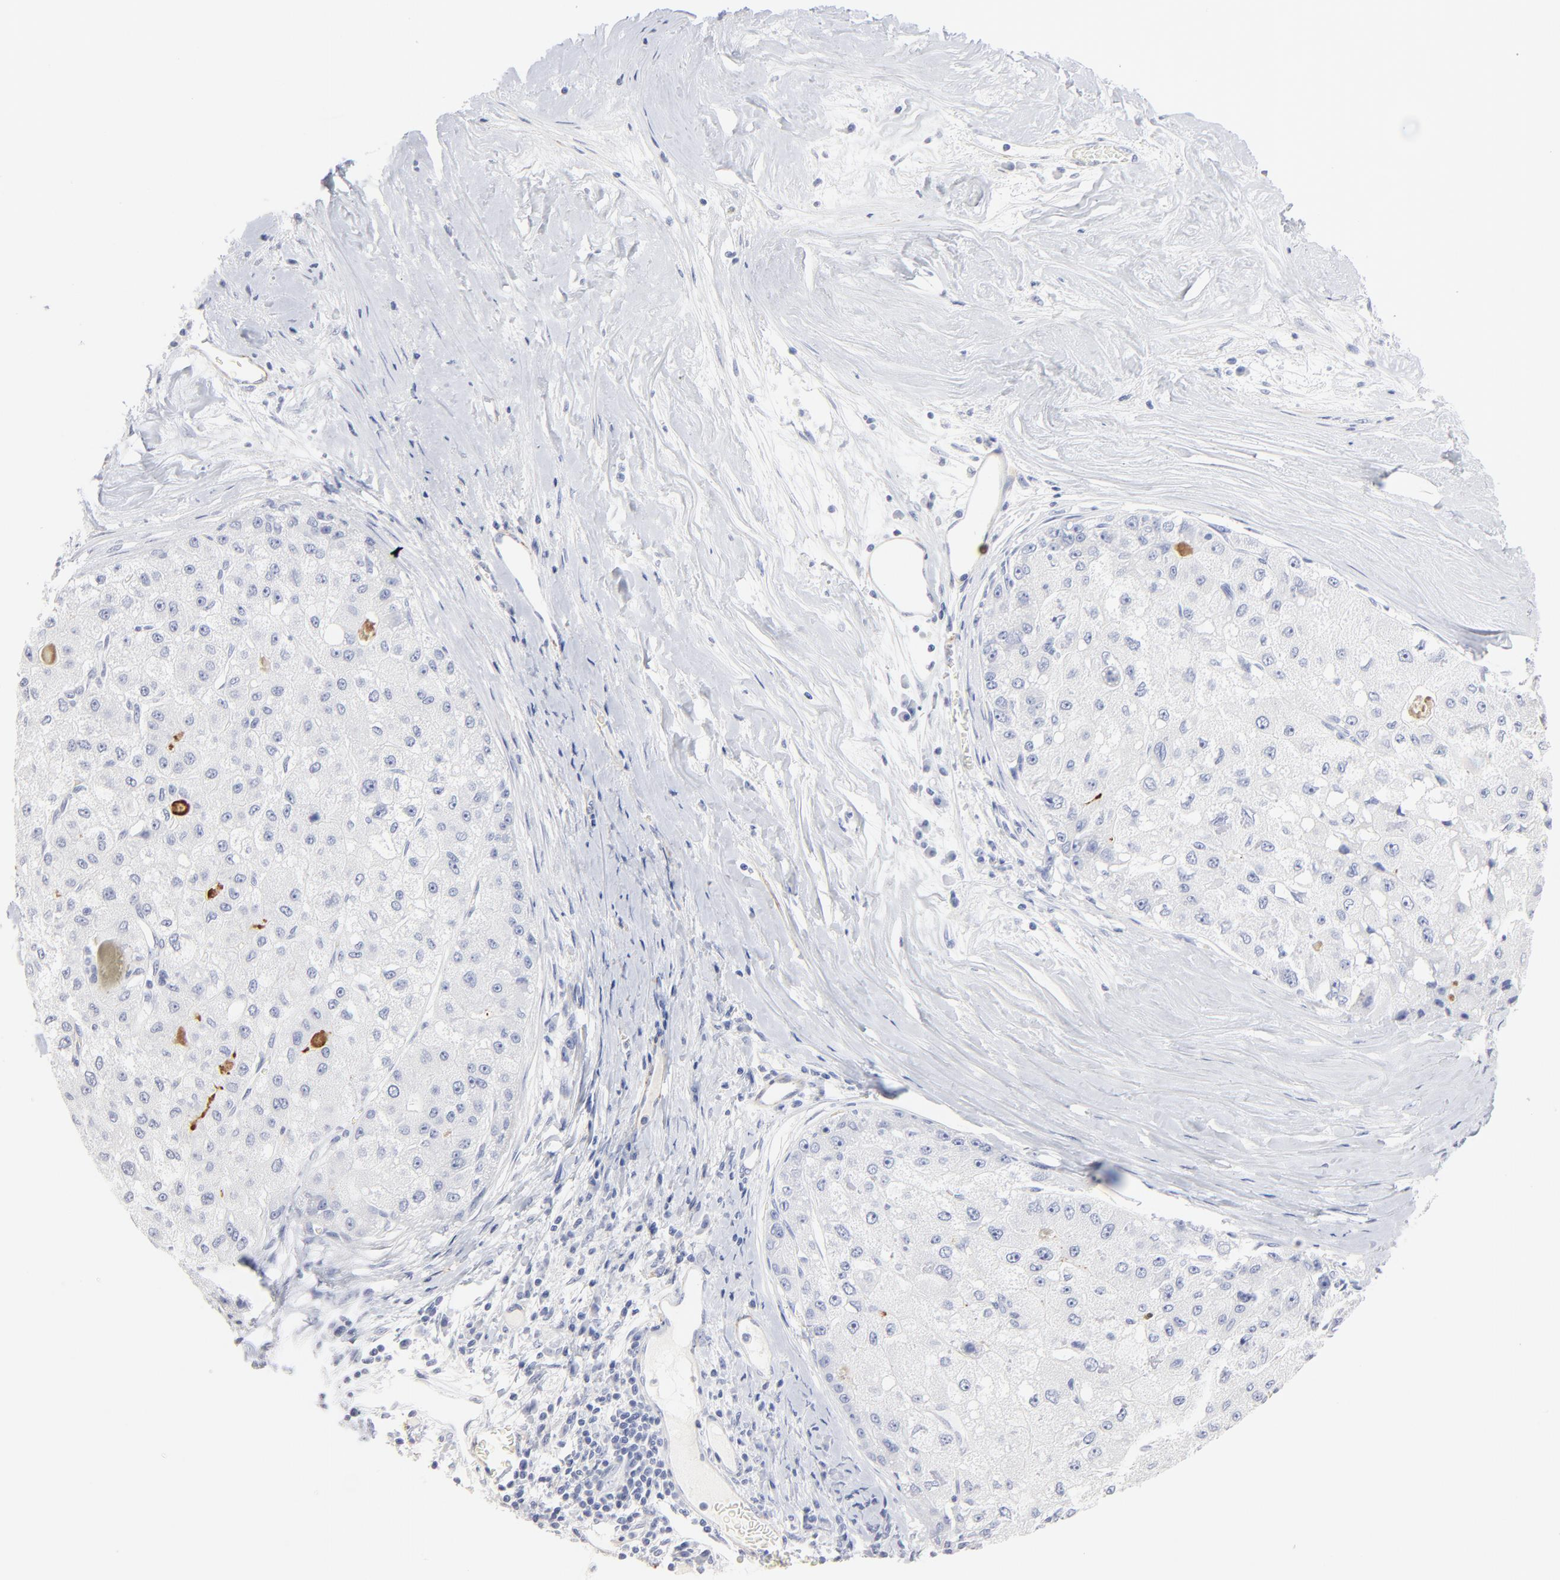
{"staining": {"intensity": "negative", "quantity": "none", "location": "none"}, "tissue": "liver cancer", "cell_type": "Tumor cells", "image_type": "cancer", "snomed": [{"axis": "morphology", "description": "Carcinoma, Hepatocellular, NOS"}, {"axis": "topography", "description": "Liver"}], "caption": "Liver hepatocellular carcinoma stained for a protein using IHC demonstrates no expression tumor cells.", "gene": "AGTR1", "patient": {"sex": "male", "age": 80}}